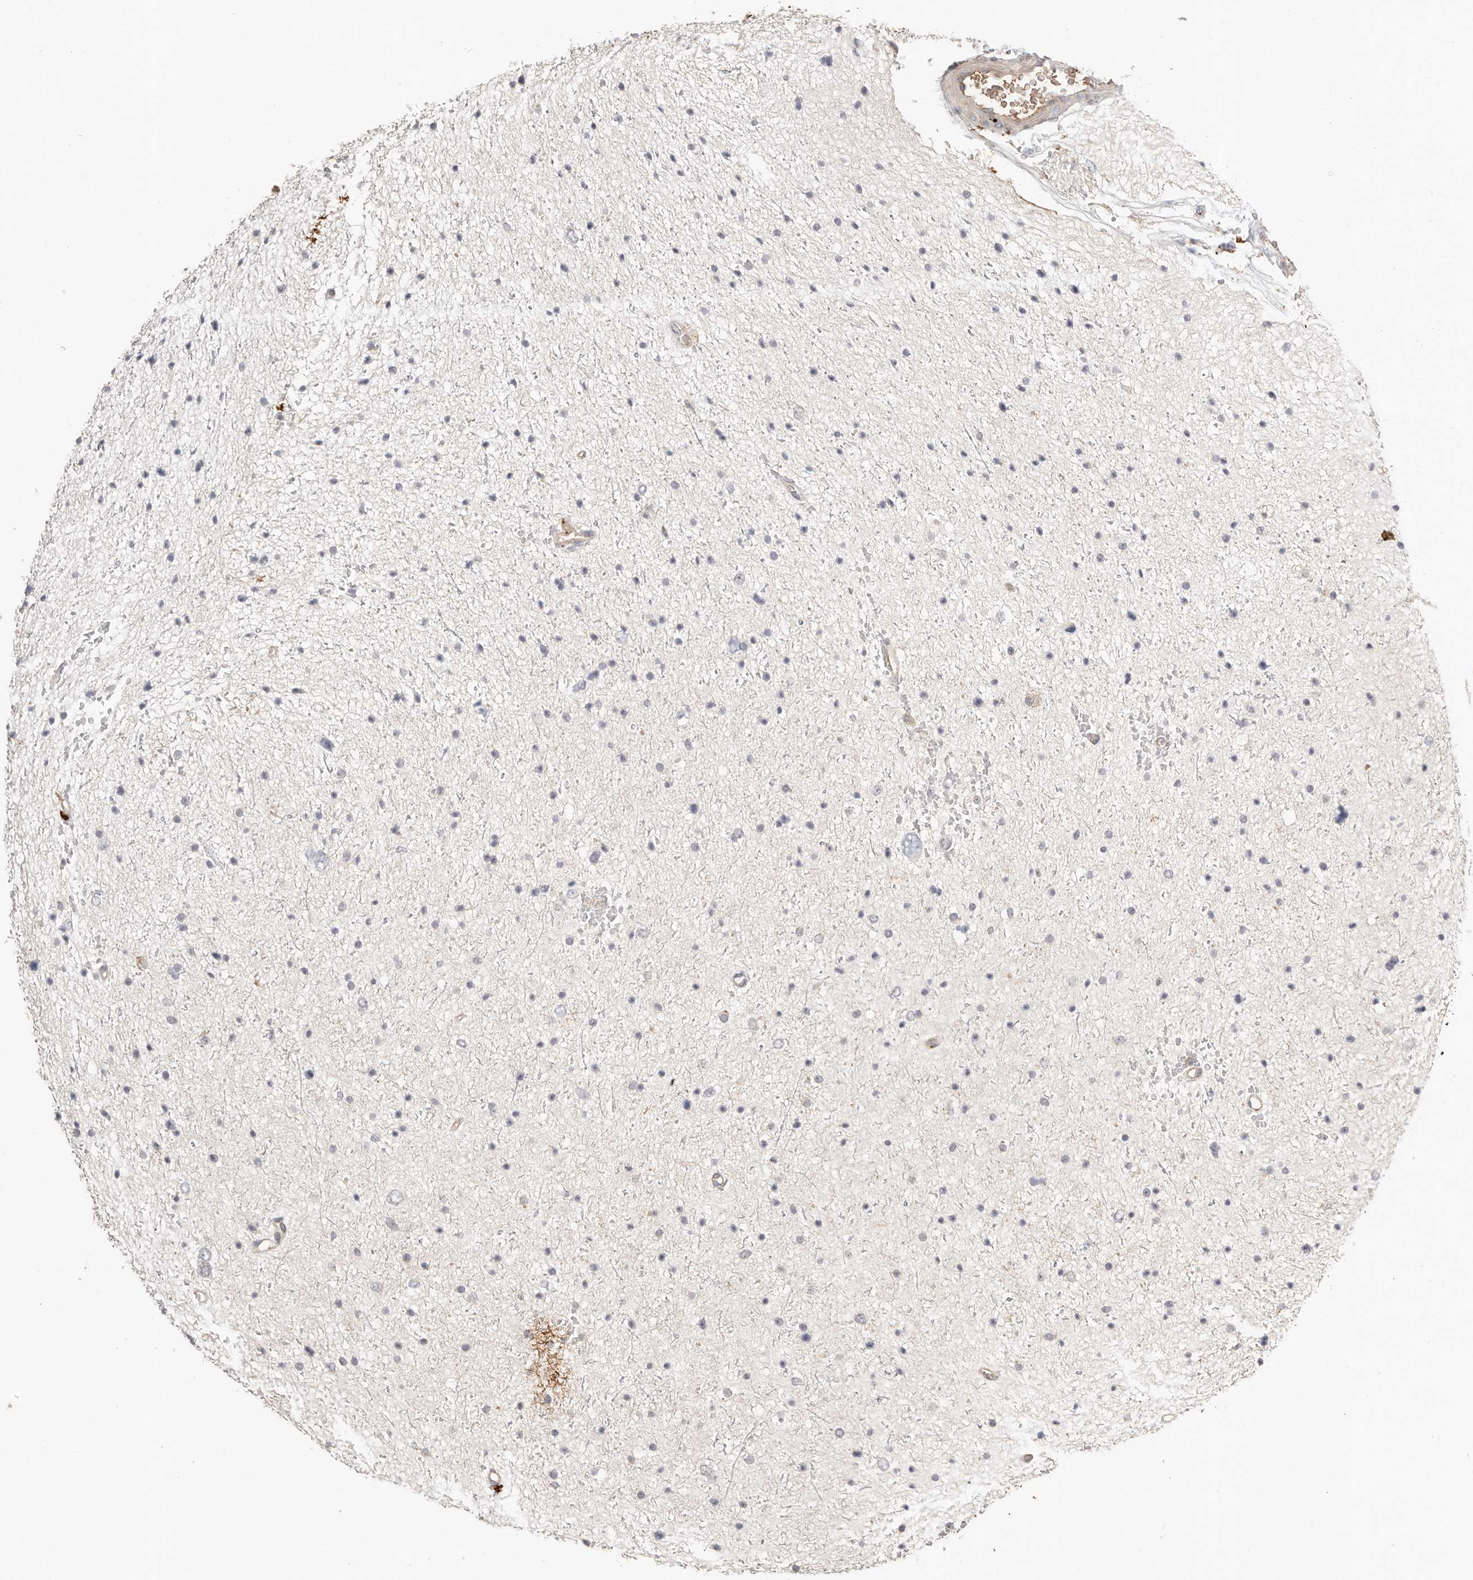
{"staining": {"intensity": "negative", "quantity": "none", "location": "none"}, "tissue": "glioma", "cell_type": "Tumor cells", "image_type": "cancer", "snomed": [{"axis": "morphology", "description": "Glioma, malignant, Low grade"}, {"axis": "topography", "description": "Brain"}], "caption": "Tumor cells show no significant positivity in glioma. (Stains: DAB (3,3'-diaminobenzidine) immunohistochemistry (IHC) with hematoxylin counter stain, Microscopy: brightfield microscopy at high magnification).", "gene": "MTFR2", "patient": {"sex": "female", "age": 37}}